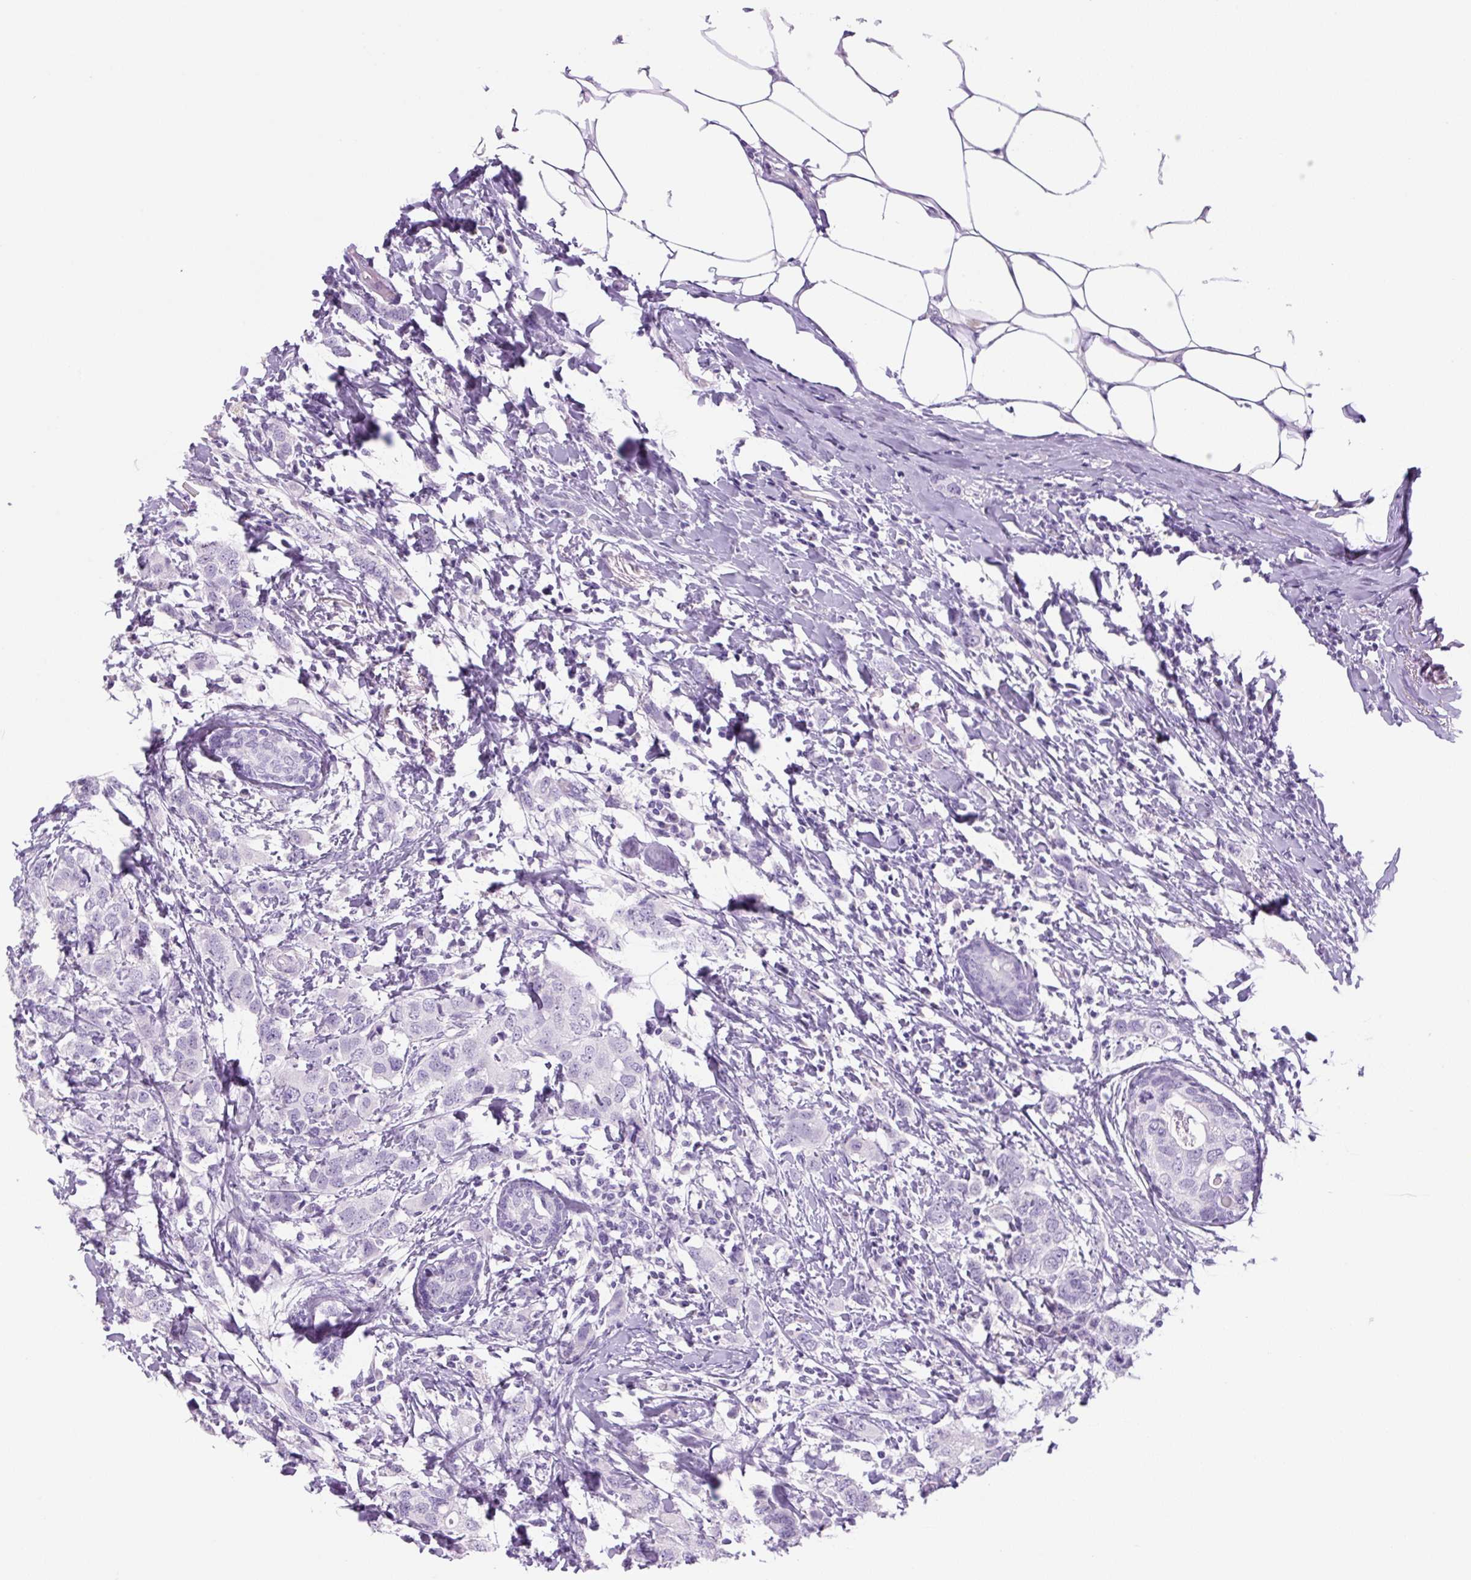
{"staining": {"intensity": "negative", "quantity": "none", "location": "none"}, "tissue": "breast cancer", "cell_type": "Tumor cells", "image_type": "cancer", "snomed": [{"axis": "morphology", "description": "Duct carcinoma"}, {"axis": "topography", "description": "Breast"}], "caption": "Immunohistochemistry (IHC) image of neoplastic tissue: breast cancer (infiltrating ductal carcinoma) stained with DAB reveals no significant protein expression in tumor cells.", "gene": "PRRT1", "patient": {"sex": "female", "age": 50}}